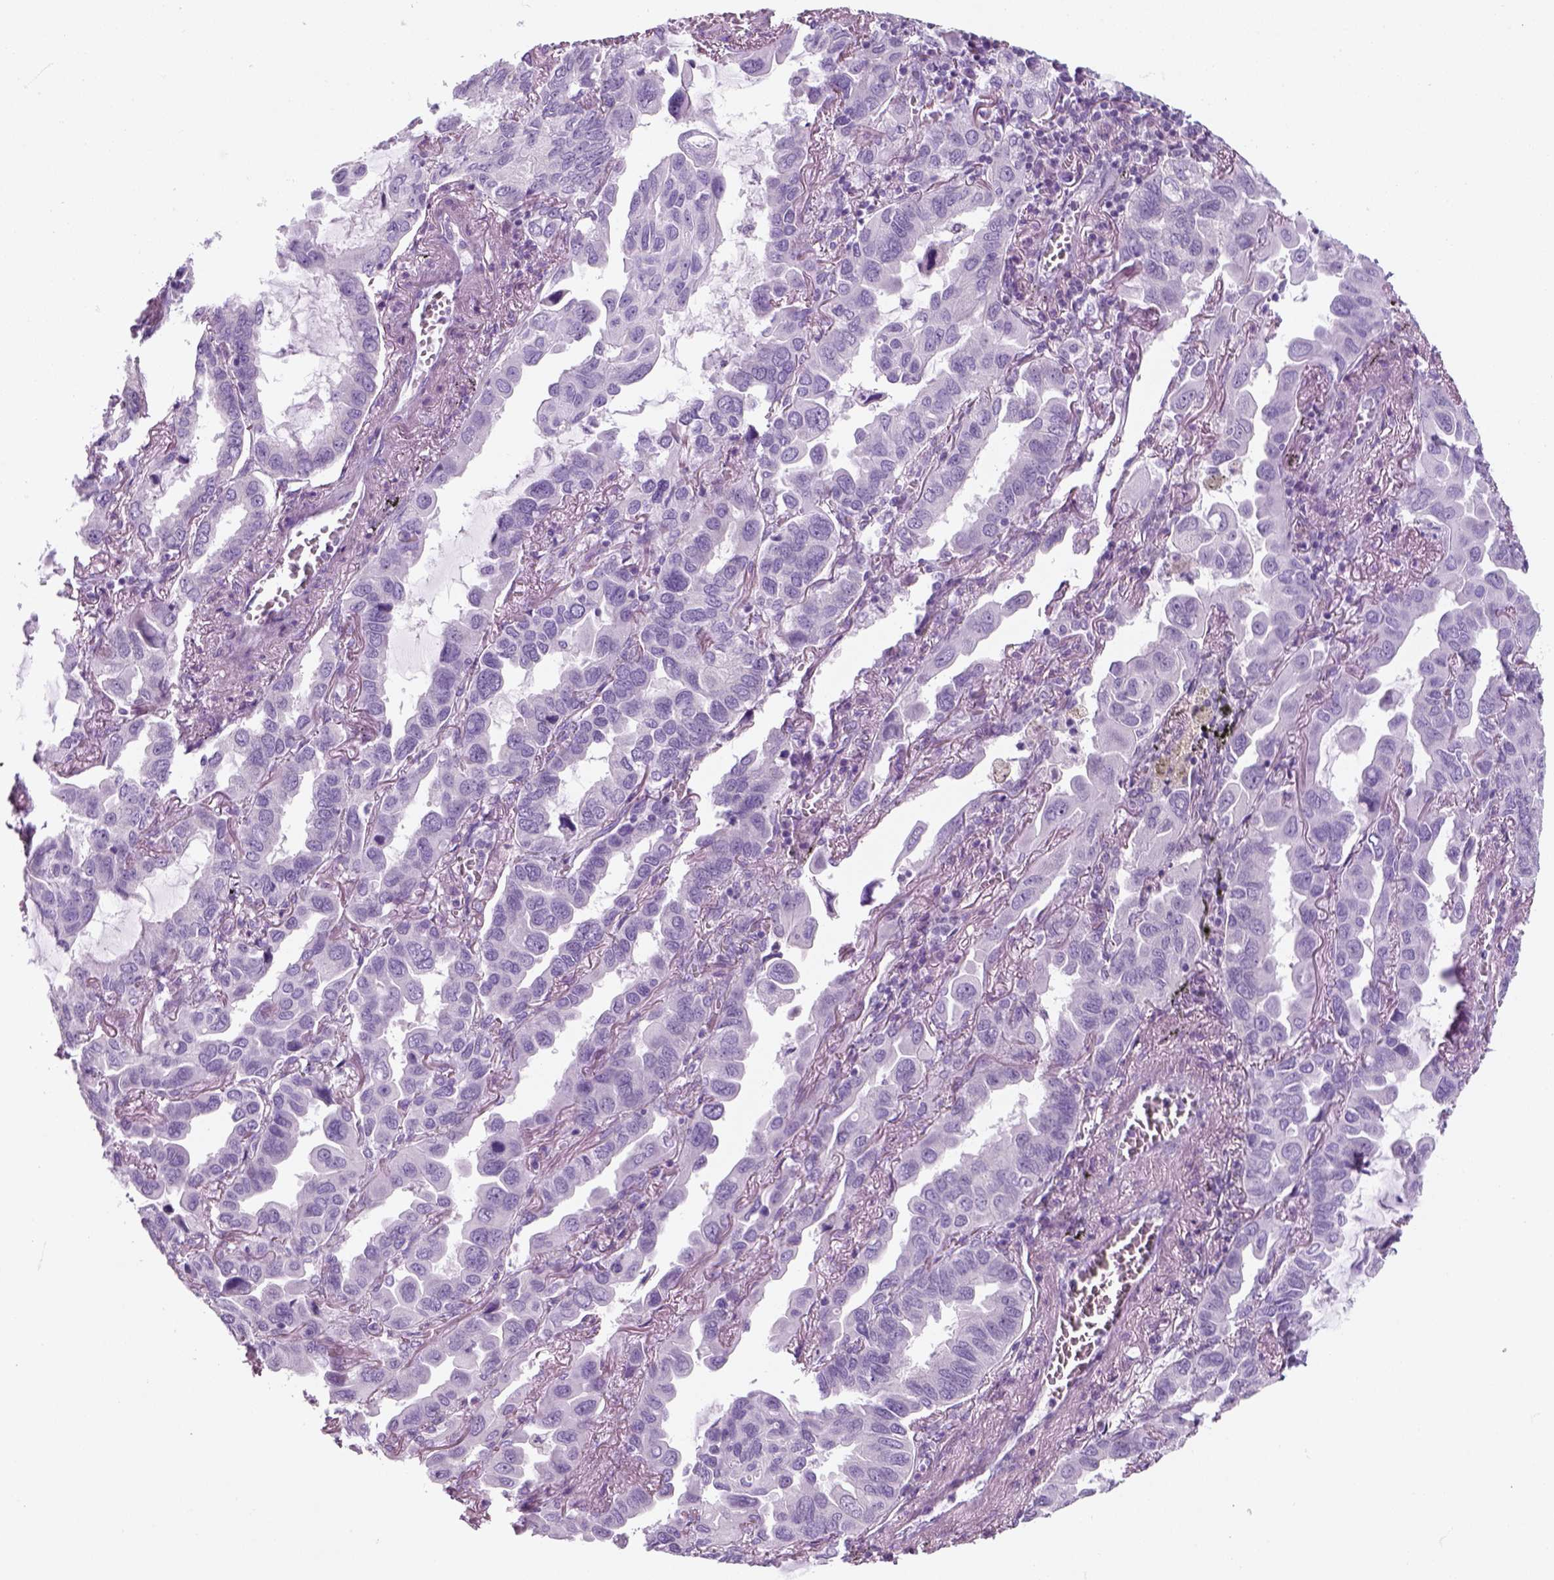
{"staining": {"intensity": "negative", "quantity": "none", "location": "none"}, "tissue": "lung cancer", "cell_type": "Tumor cells", "image_type": "cancer", "snomed": [{"axis": "morphology", "description": "Adenocarcinoma, NOS"}, {"axis": "topography", "description": "Lung"}], "caption": "A histopathology image of human lung adenocarcinoma is negative for staining in tumor cells.", "gene": "SLC12A5", "patient": {"sex": "male", "age": 64}}